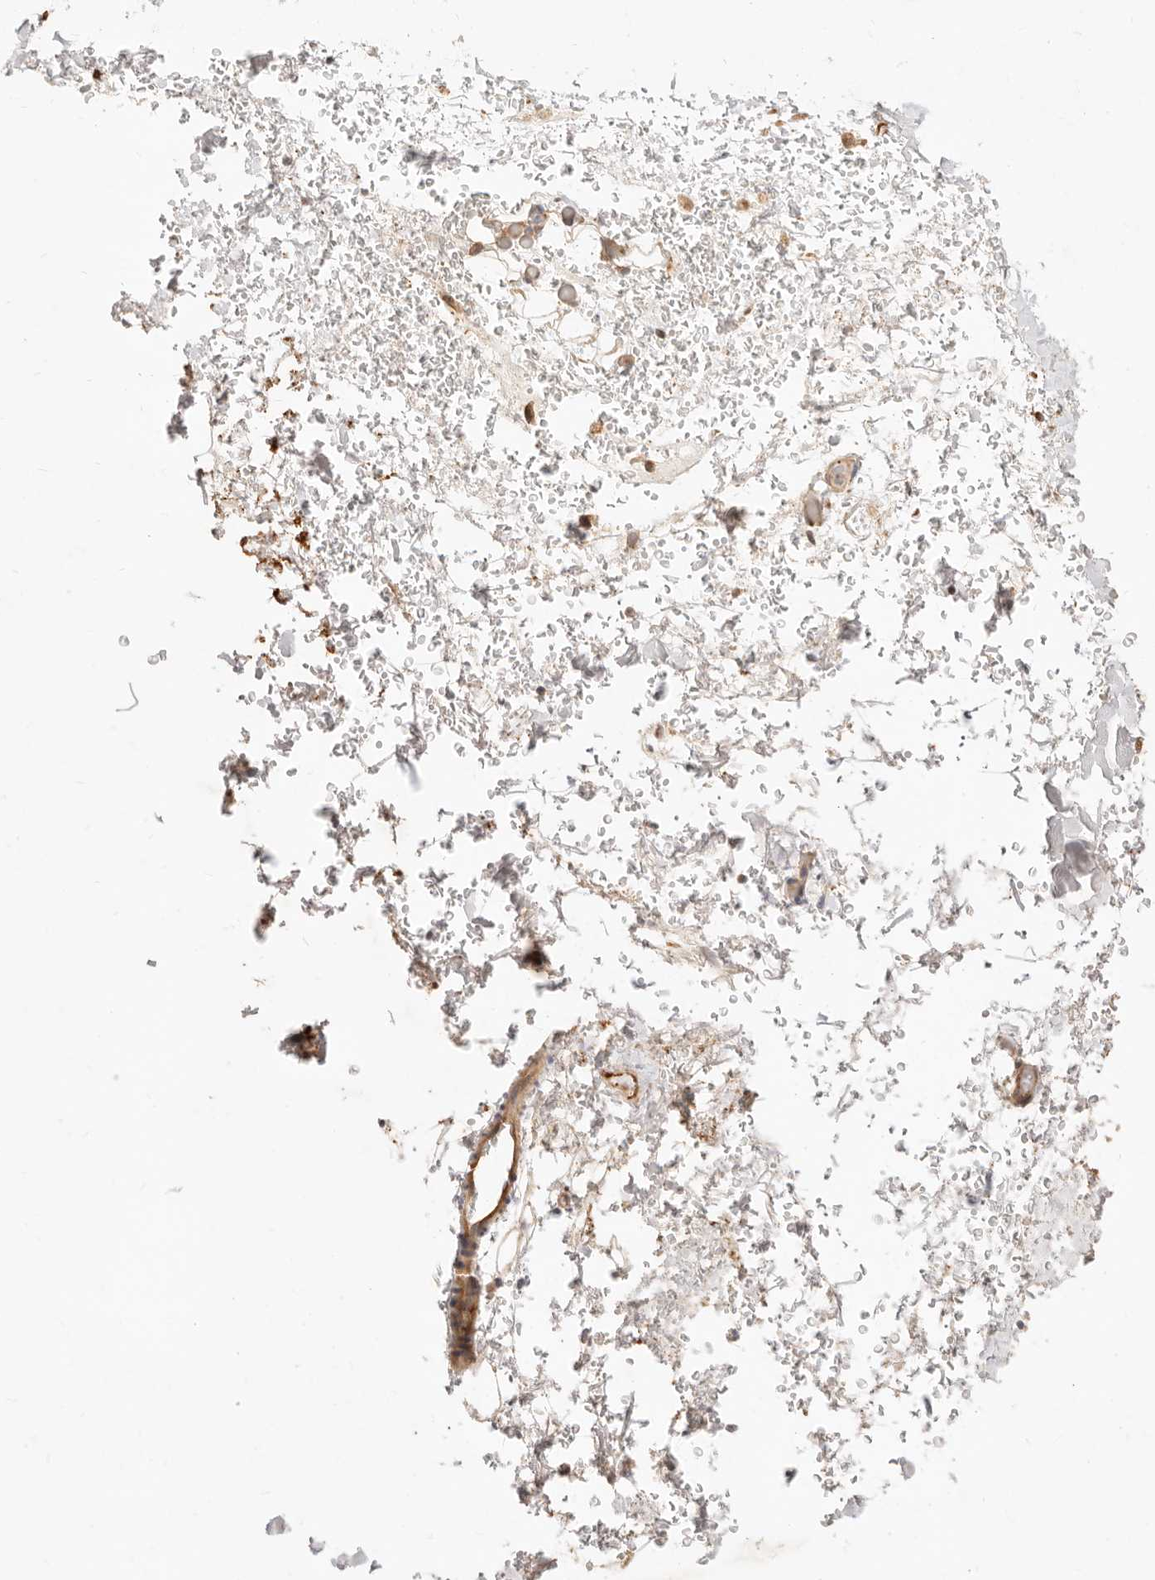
{"staining": {"intensity": "moderate", "quantity": ">75%", "location": "cytoplasmic/membranous"}, "tissue": "adipose tissue", "cell_type": "Adipocytes", "image_type": "normal", "snomed": [{"axis": "morphology", "description": "Normal tissue, NOS"}, {"axis": "morphology", "description": "Adenocarcinoma, NOS"}, {"axis": "topography", "description": "Esophagus"}], "caption": "Adipose tissue stained with a protein marker shows moderate staining in adipocytes.", "gene": "UBXN10", "patient": {"sex": "male", "age": 62}}